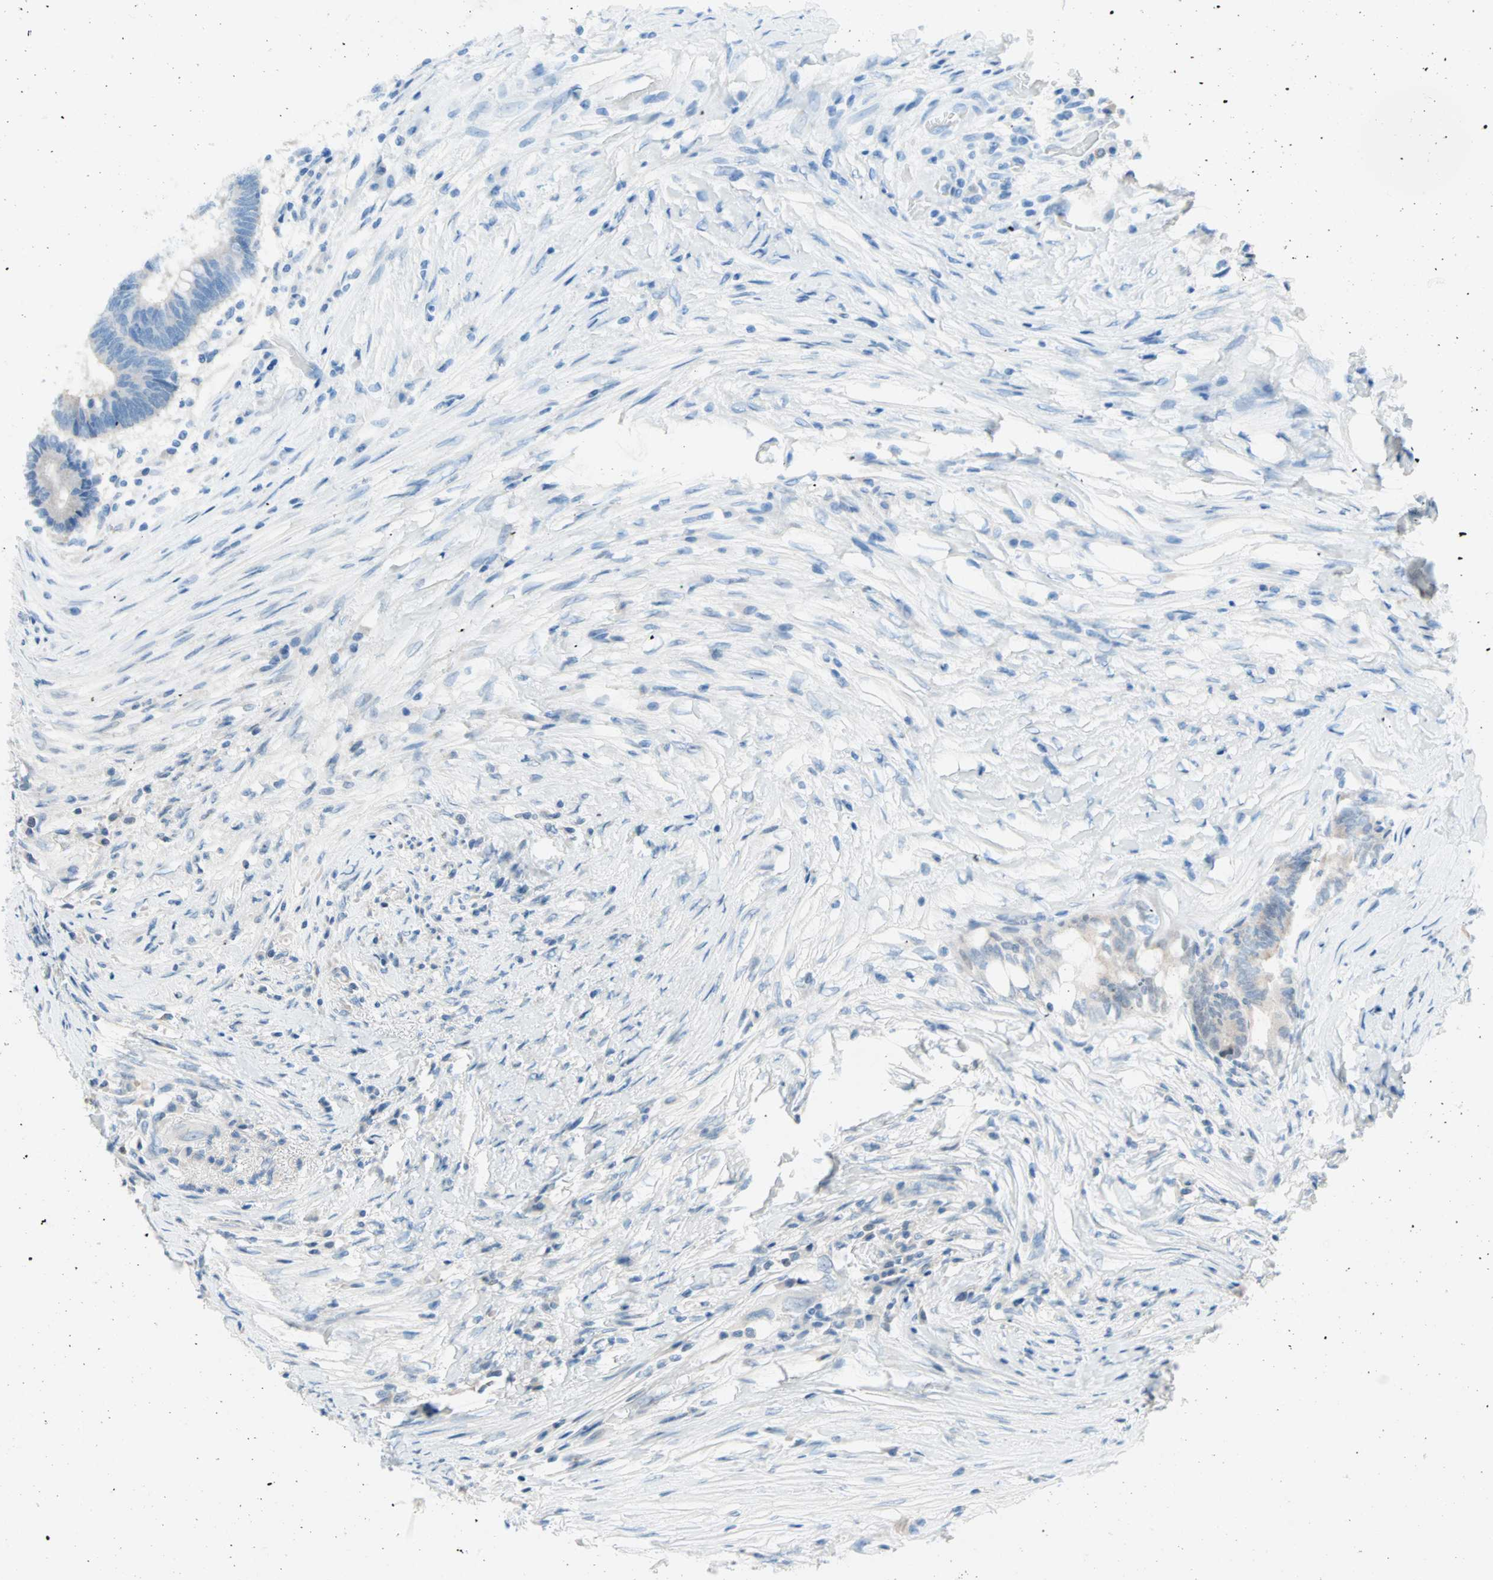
{"staining": {"intensity": "negative", "quantity": "none", "location": "none"}, "tissue": "colorectal cancer", "cell_type": "Tumor cells", "image_type": "cancer", "snomed": [{"axis": "morphology", "description": "Adenocarcinoma, NOS"}, {"axis": "topography", "description": "Rectum"}], "caption": "Tumor cells show no significant protein expression in colorectal adenocarcinoma.", "gene": "TMEM163", "patient": {"sex": "male", "age": 63}}